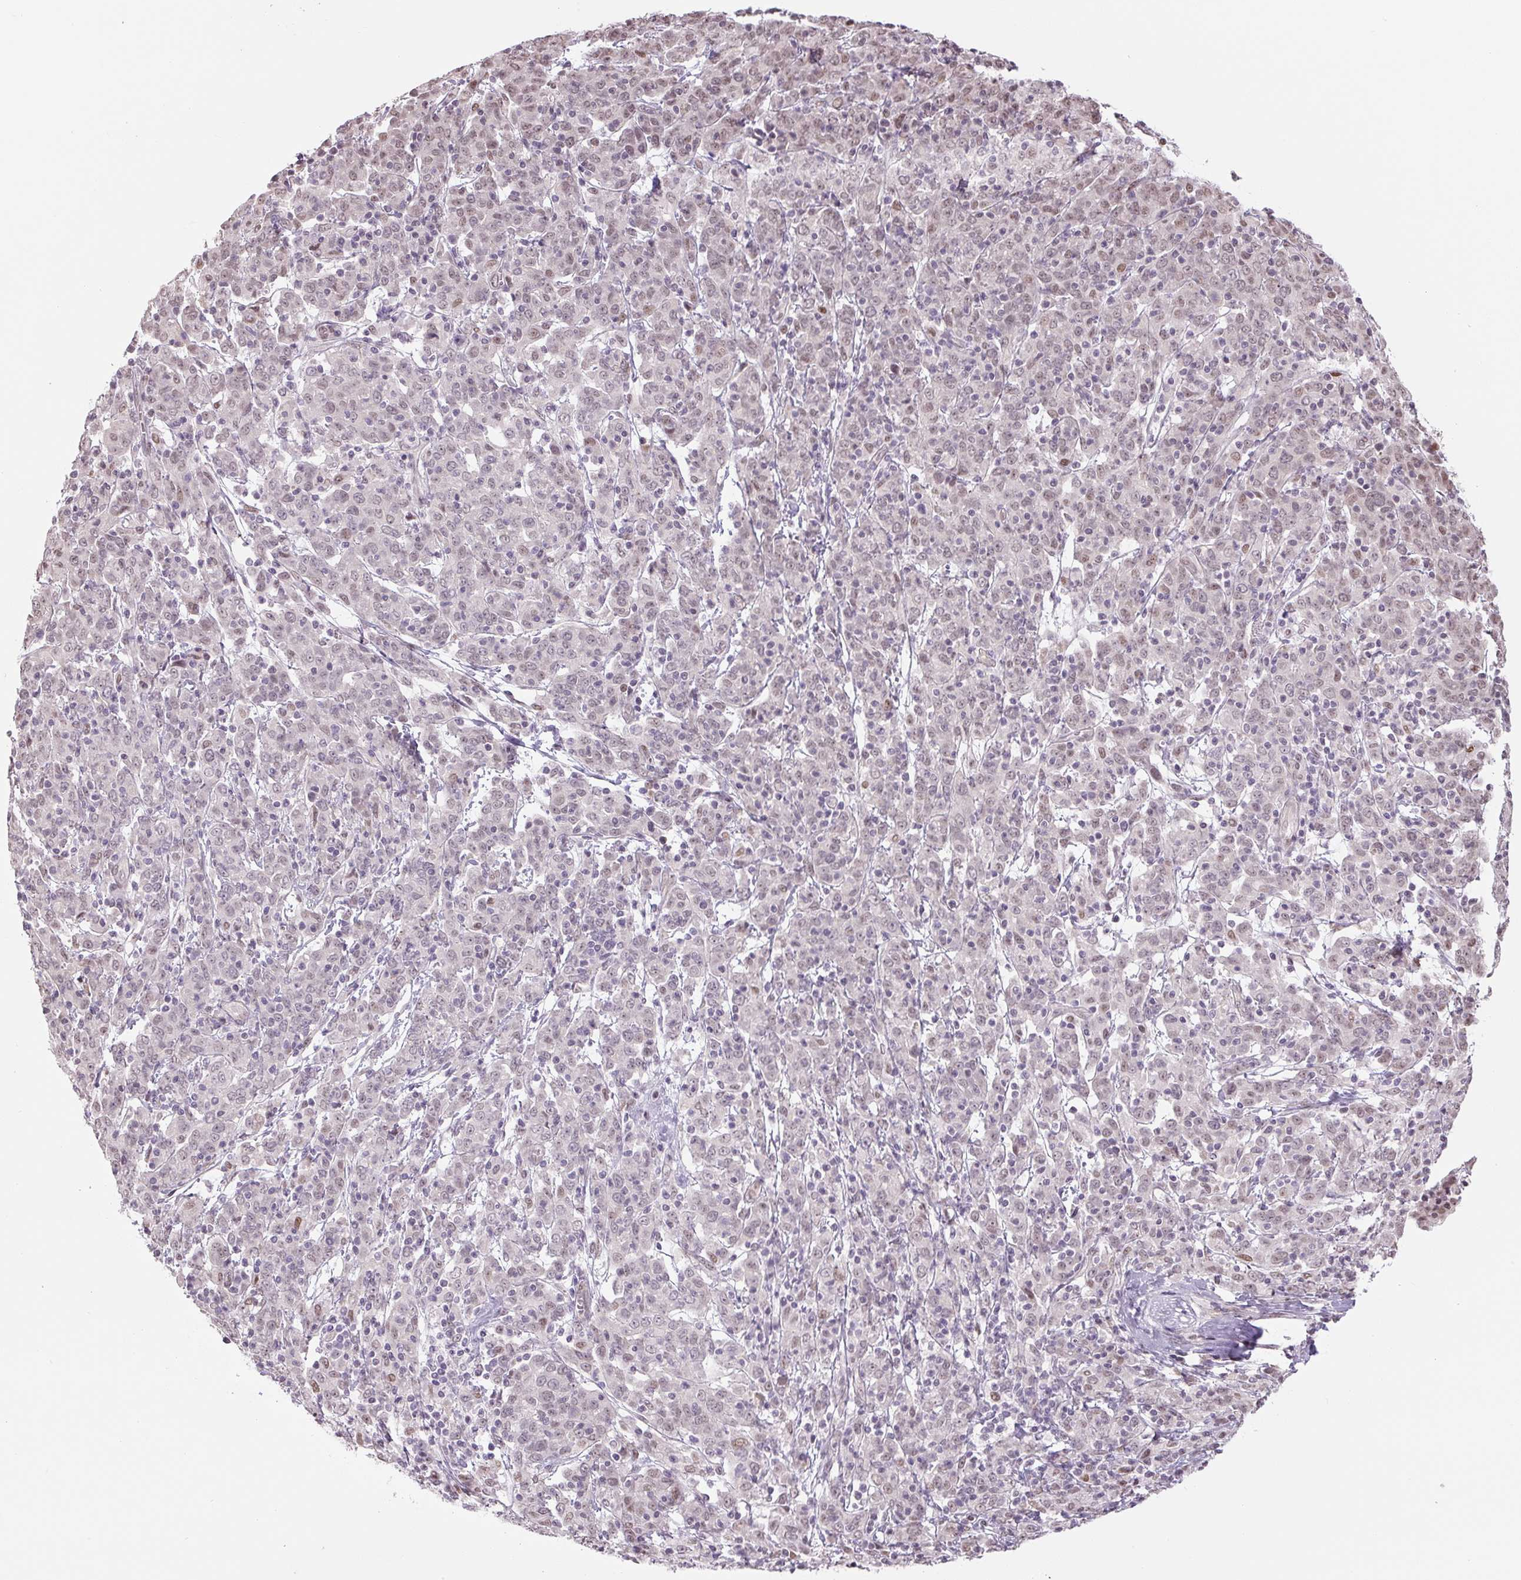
{"staining": {"intensity": "moderate", "quantity": "<25%", "location": "nuclear"}, "tissue": "cervical cancer", "cell_type": "Tumor cells", "image_type": "cancer", "snomed": [{"axis": "morphology", "description": "Squamous cell carcinoma, NOS"}, {"axis": "topography", "description": "Cervix"}], "caption": "About <25% of tumor cells in human squamous cell carcinoma (cervical) exhibit moderate nuclear protein expression as visualized by brown immunohistochemical staining.", "gene": "TCFL5", "patient": {"sex": "female", "age": 67}}